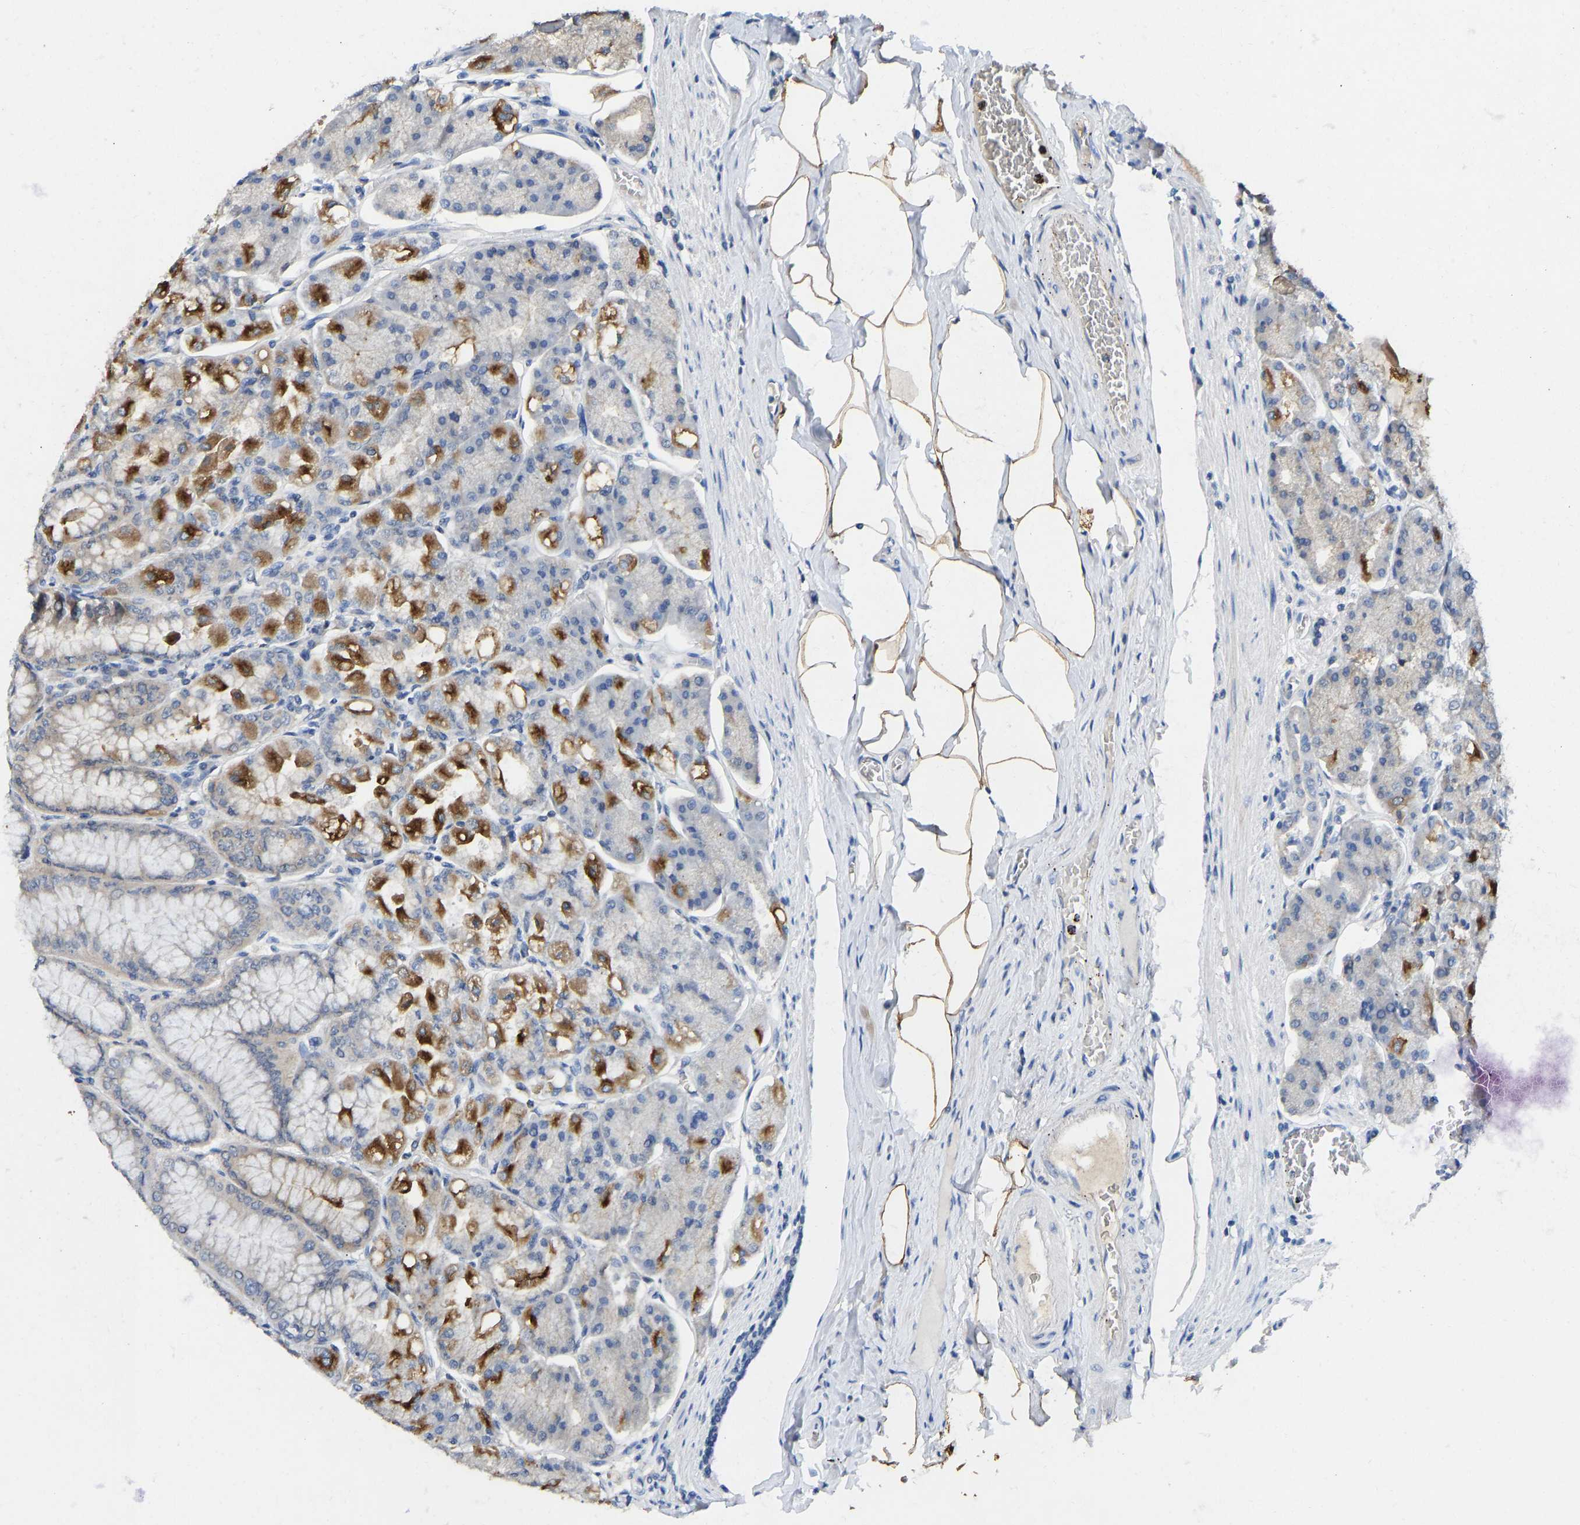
{"staining": {"intensity": "moderate", "quantity": "25%-75%", "location": "cytoplasmic/membranous"}, "tissue": "stomach", "cell_type": "Glandular cells", "image_type": "normal", "snomed": [{"axis": "morphology", "description": "Normal tissue, NOS"}, {"axis": "topography", "description": "Stomach, lower"}], "caption": "IHC photomicrograph of normal human stomach stained for a protein (brown), which displays medium levels of moderate cytoplasmic/membranous expression in approximately 25%-75% of glandular cells.", "gene": "NDRG3", "patient": {"sex": "male", "age": 71}}